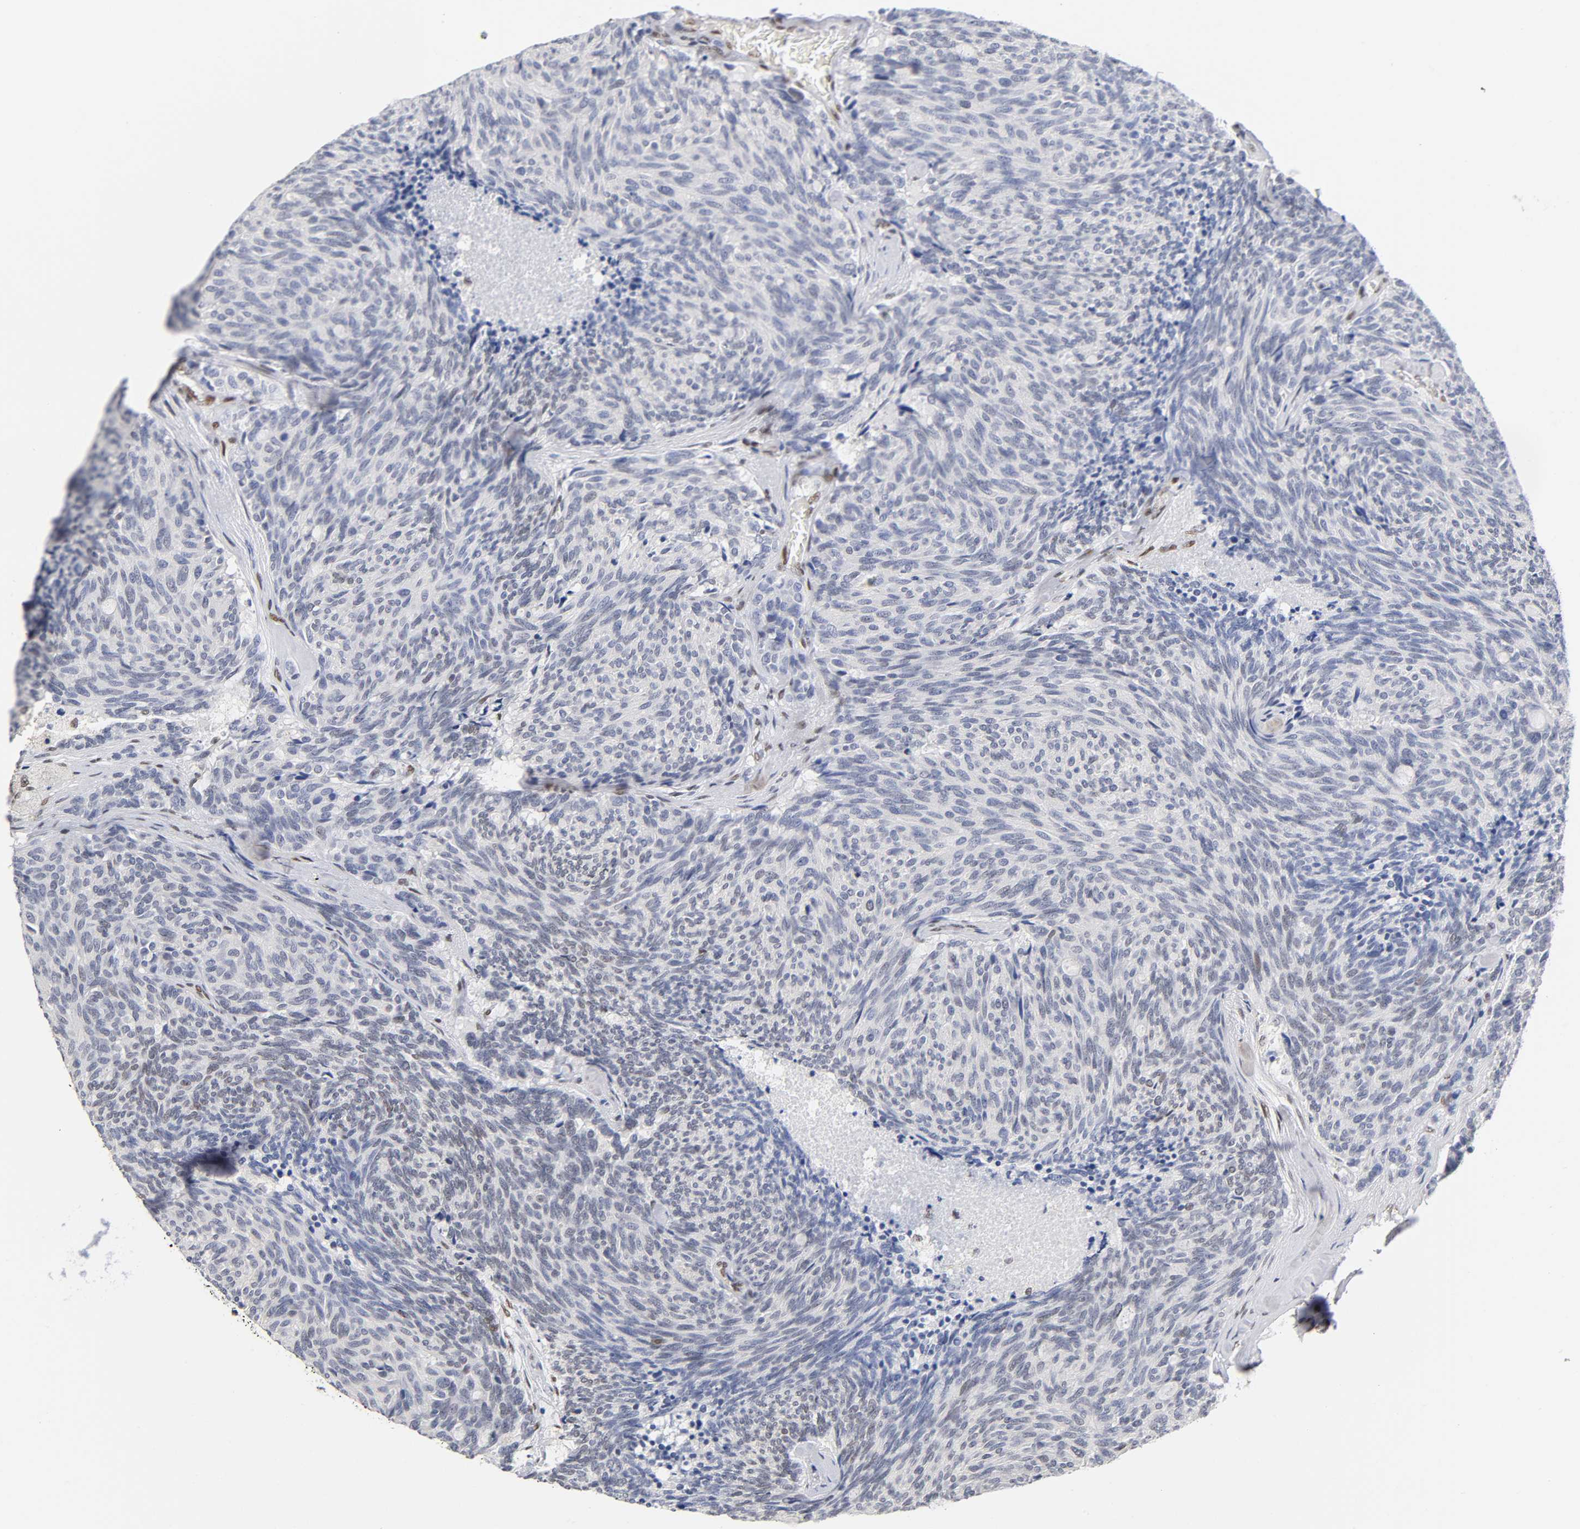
{"staining": {"intensity": "negative", "quantity": "none", "location": "none"}, "tissue": "carcinoid", "cell_type": "Tumor cells", "image_type": "cancer", "snomed": [{"axis": "morphology", "description": "Carcinoid, malignant, NOS"}, {"axis": "topography", "description": "Pancreas"}], "caption": "This is an immunohistochemistry (IHC) image of carcinoid. There is no staining in tumor cells.", "gene": "NR3C1", "patient": {"sex": "female", "age": 54}}